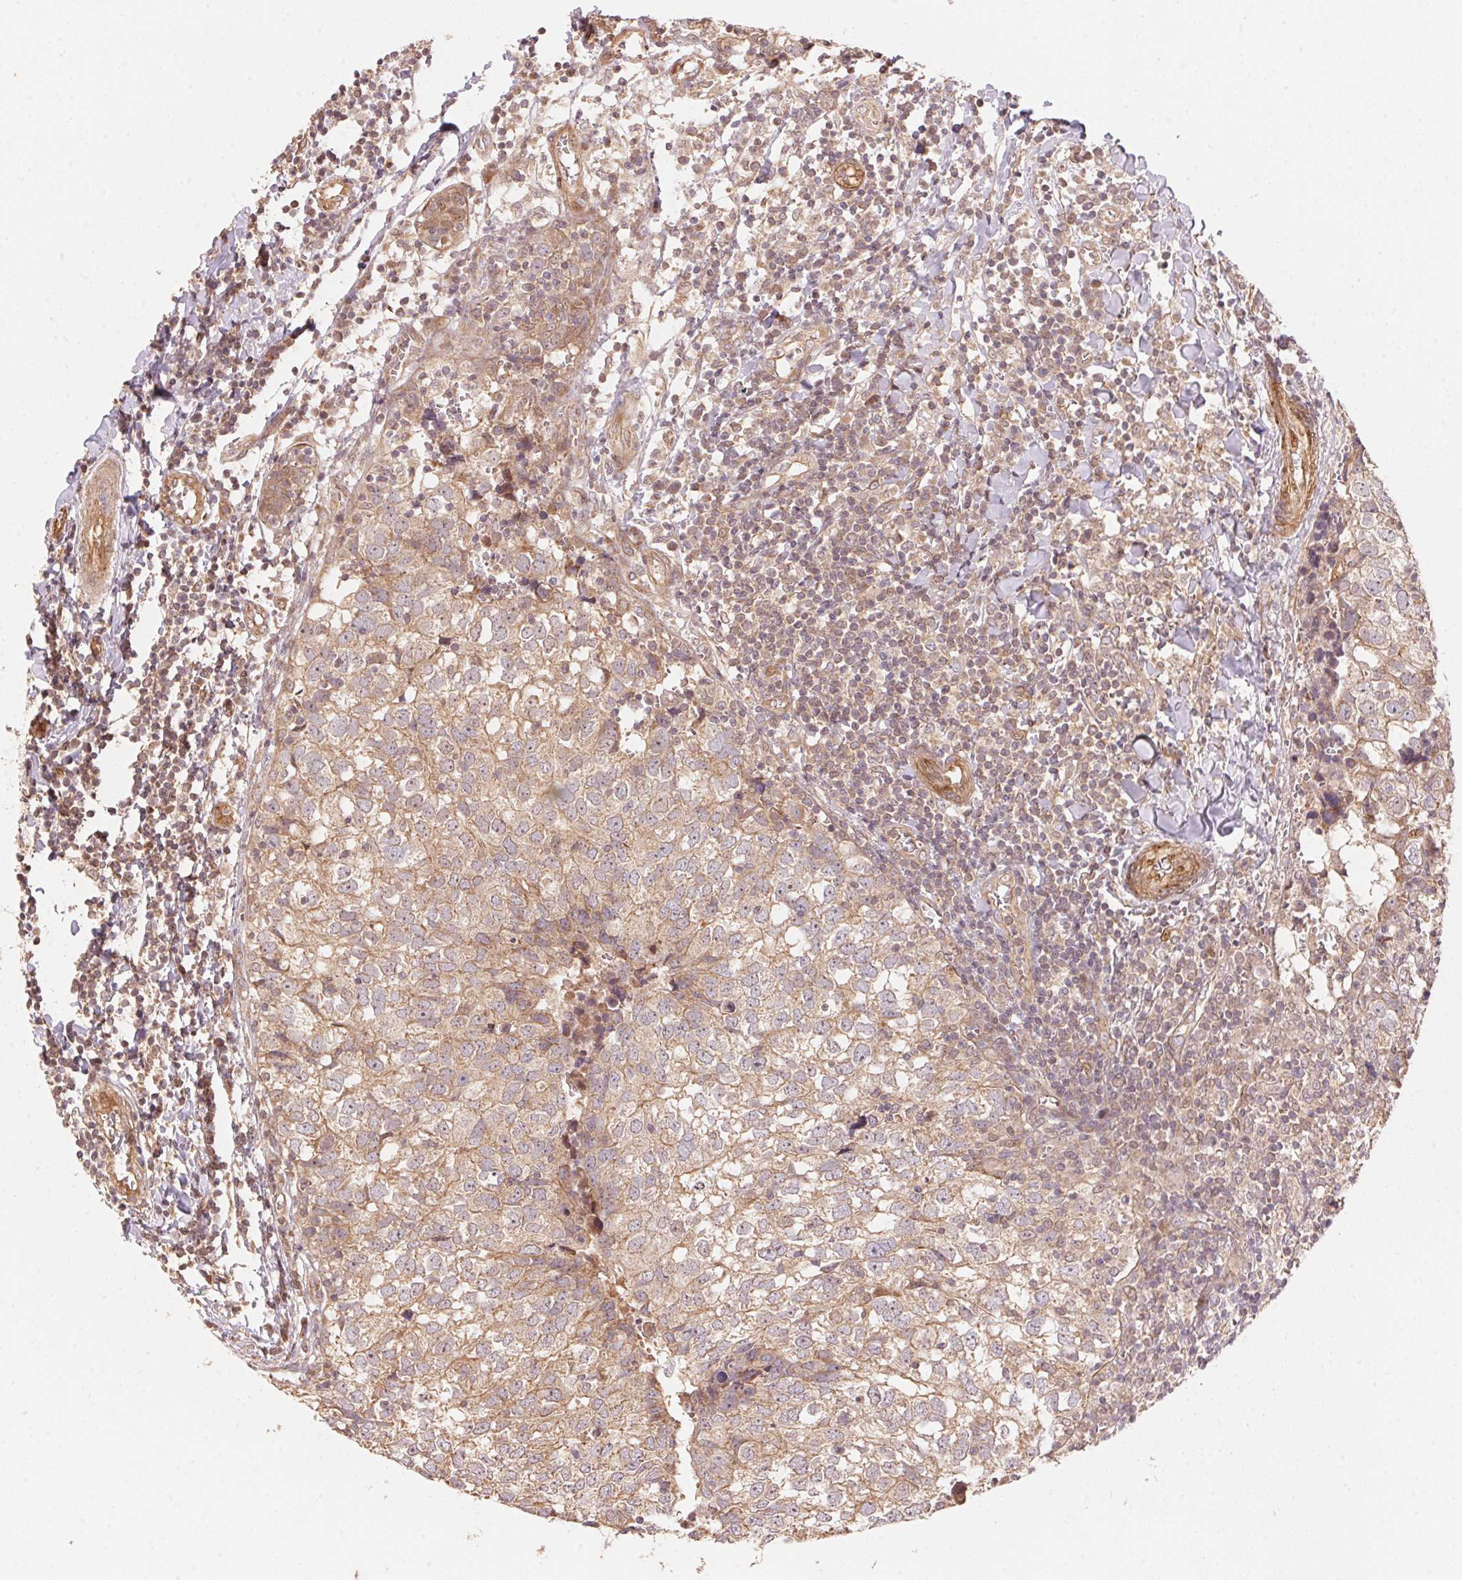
{"staining": {"intensity": "weak", "quantity": ">75%", "location": "cytoplasmic/membranous"}, "tissue": "breast cancer", "cell_type": "Tumor cells", "image_type": "cancer", "snomed": [{"axis": "morphology", "description": "Duct carcinoma"}, {"axis": "topography", "description": "Breast"}], "caption": "Immunohistochemical staining of breast cancer shows low levels of weak cytoplasmic/membranous protein expression in approximately >75% of tumor cells.", "gene": "TNIP2", "patient": {"sex": "female", "age": 30}}